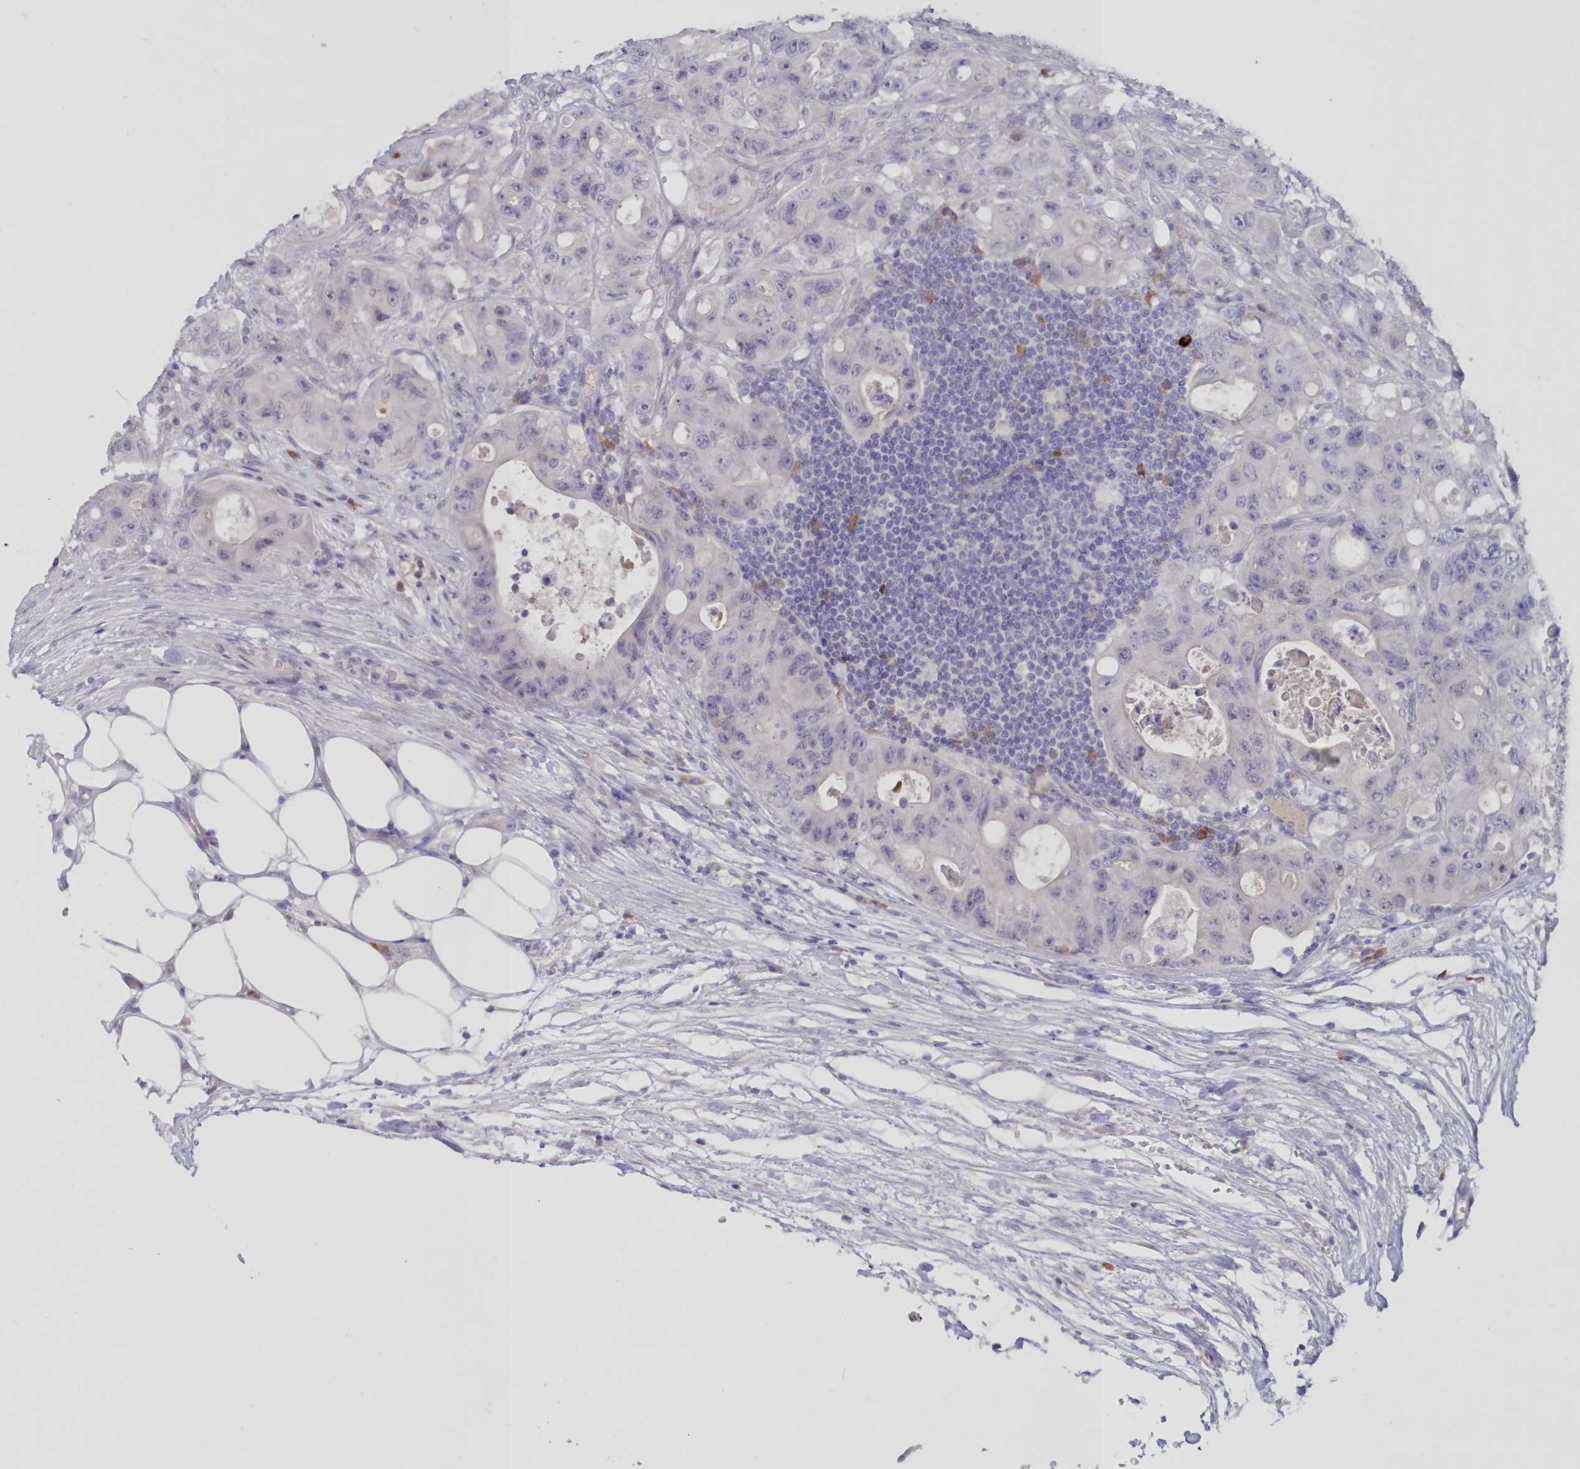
{"staining": {"intensity": "negative", "quantity": "none", "location": "none"}, "tissue": "colorectal cancer", "cell_type": "Tumor cells", "image_type": "cancer", "snomed": [{"axis": "morphology", "description": "Adenocarcinoma, NOS"}, {"axis": "topography", "description": "Colon"}], "caption": "This is an IHC micrograph of colorectal adenocarcinoma. There is no expression in tumor cells.", "gene": "SNED1", "patient": {"sex": "female", "age": 46}}